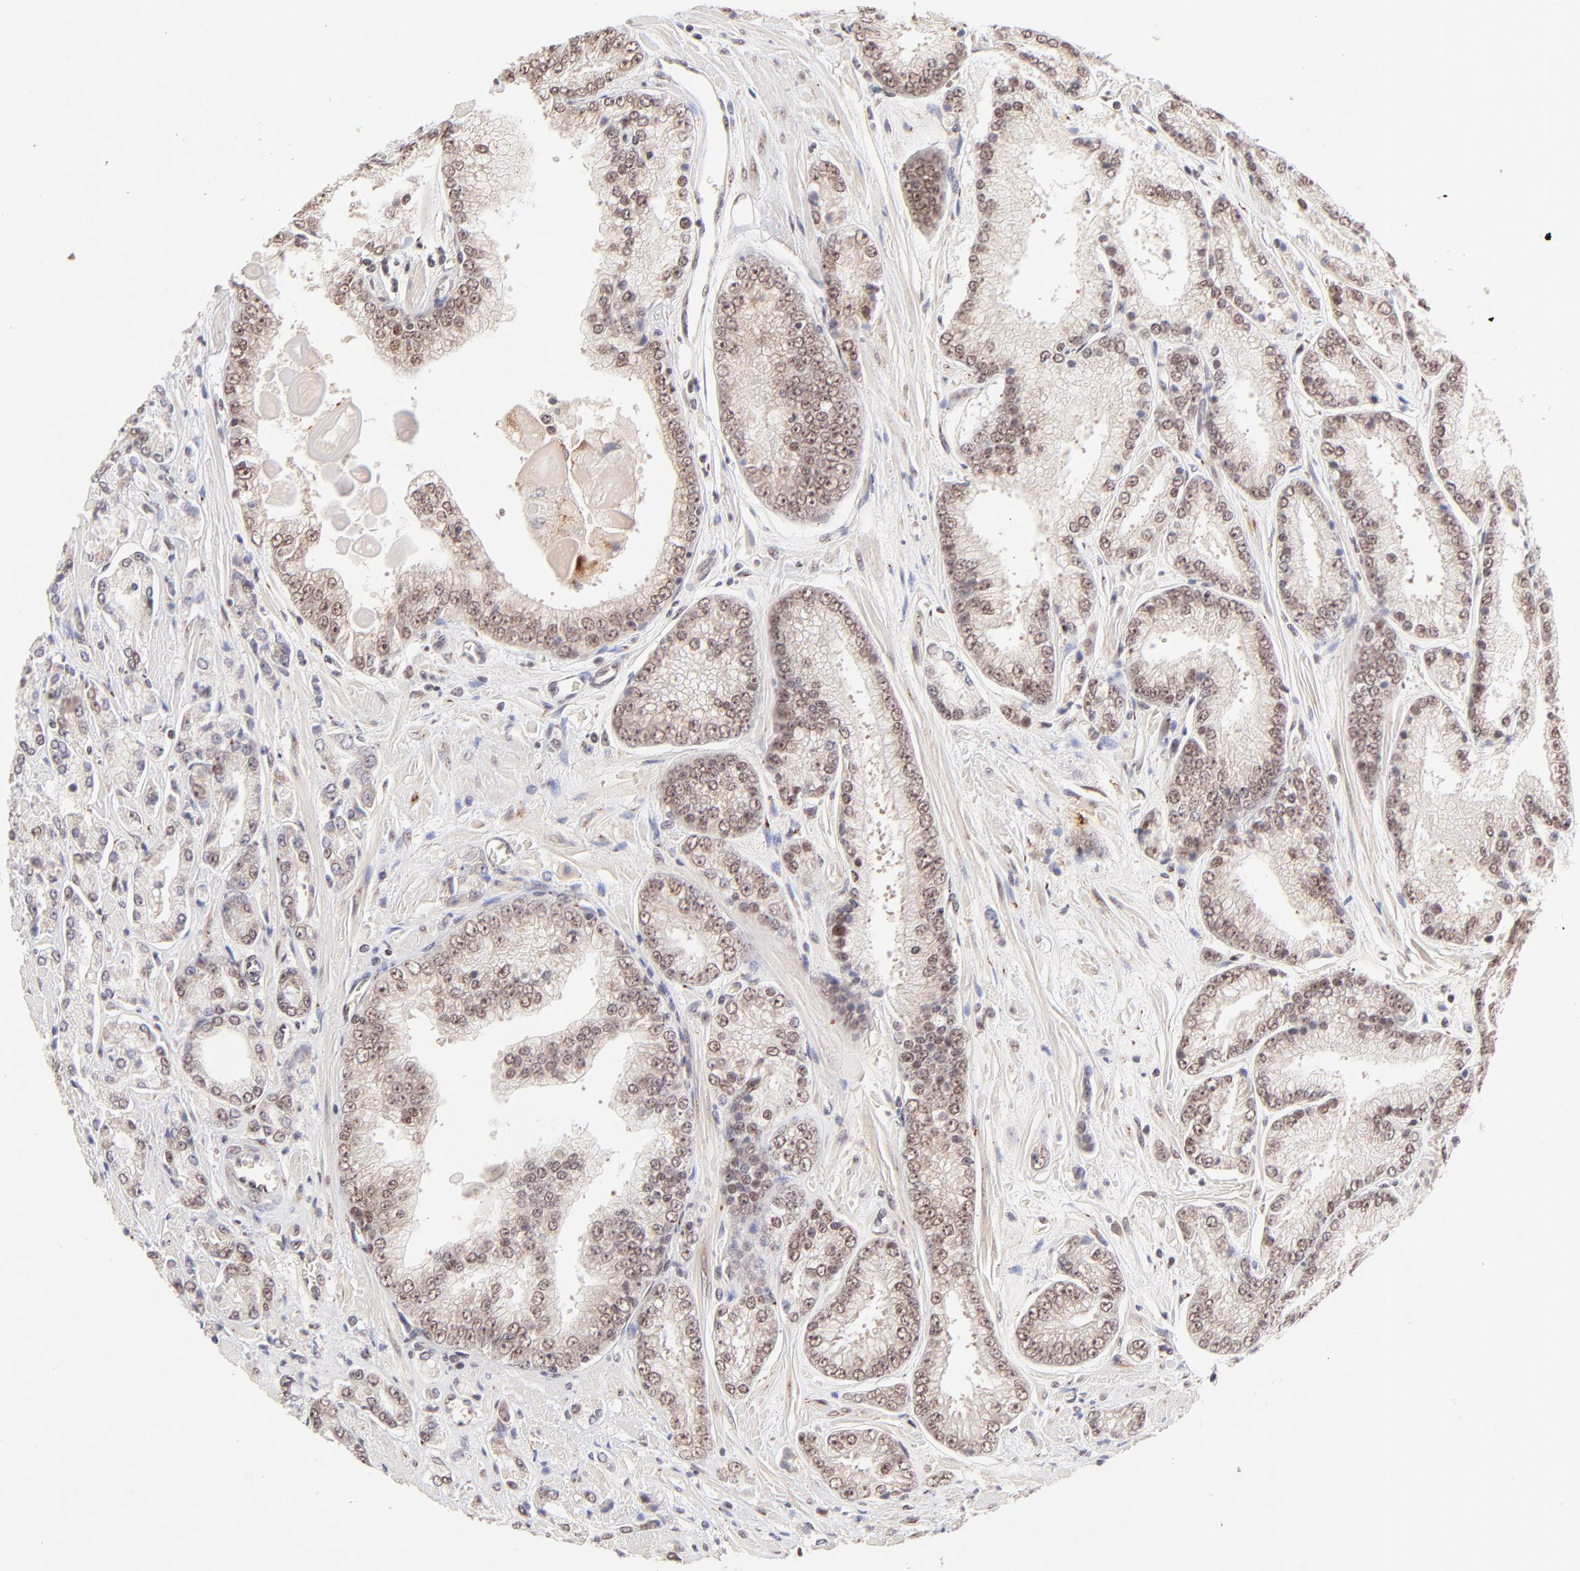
{"staining": {"intensity": "weak", "quantity": "25%-75%", "location": "nuclear"}, "tissue": "prostate cancer", "cell_type": "Tumor cells", "image_type": "cancer", "snomed": [{"axis": "morphology", "description": "Adenocarcinoma, High grade"}, {"axis": "topography", "description": "Prostate"}], "caption": "Immunohistochemical staining of prostate cancer (high-grade adenocarcinoma) displays low levels of weak nuclear protein positivity in approximately 25%-75% of tumor cells.", "gene": "MED12", "patient": {"sex": "male", "age": 71}}